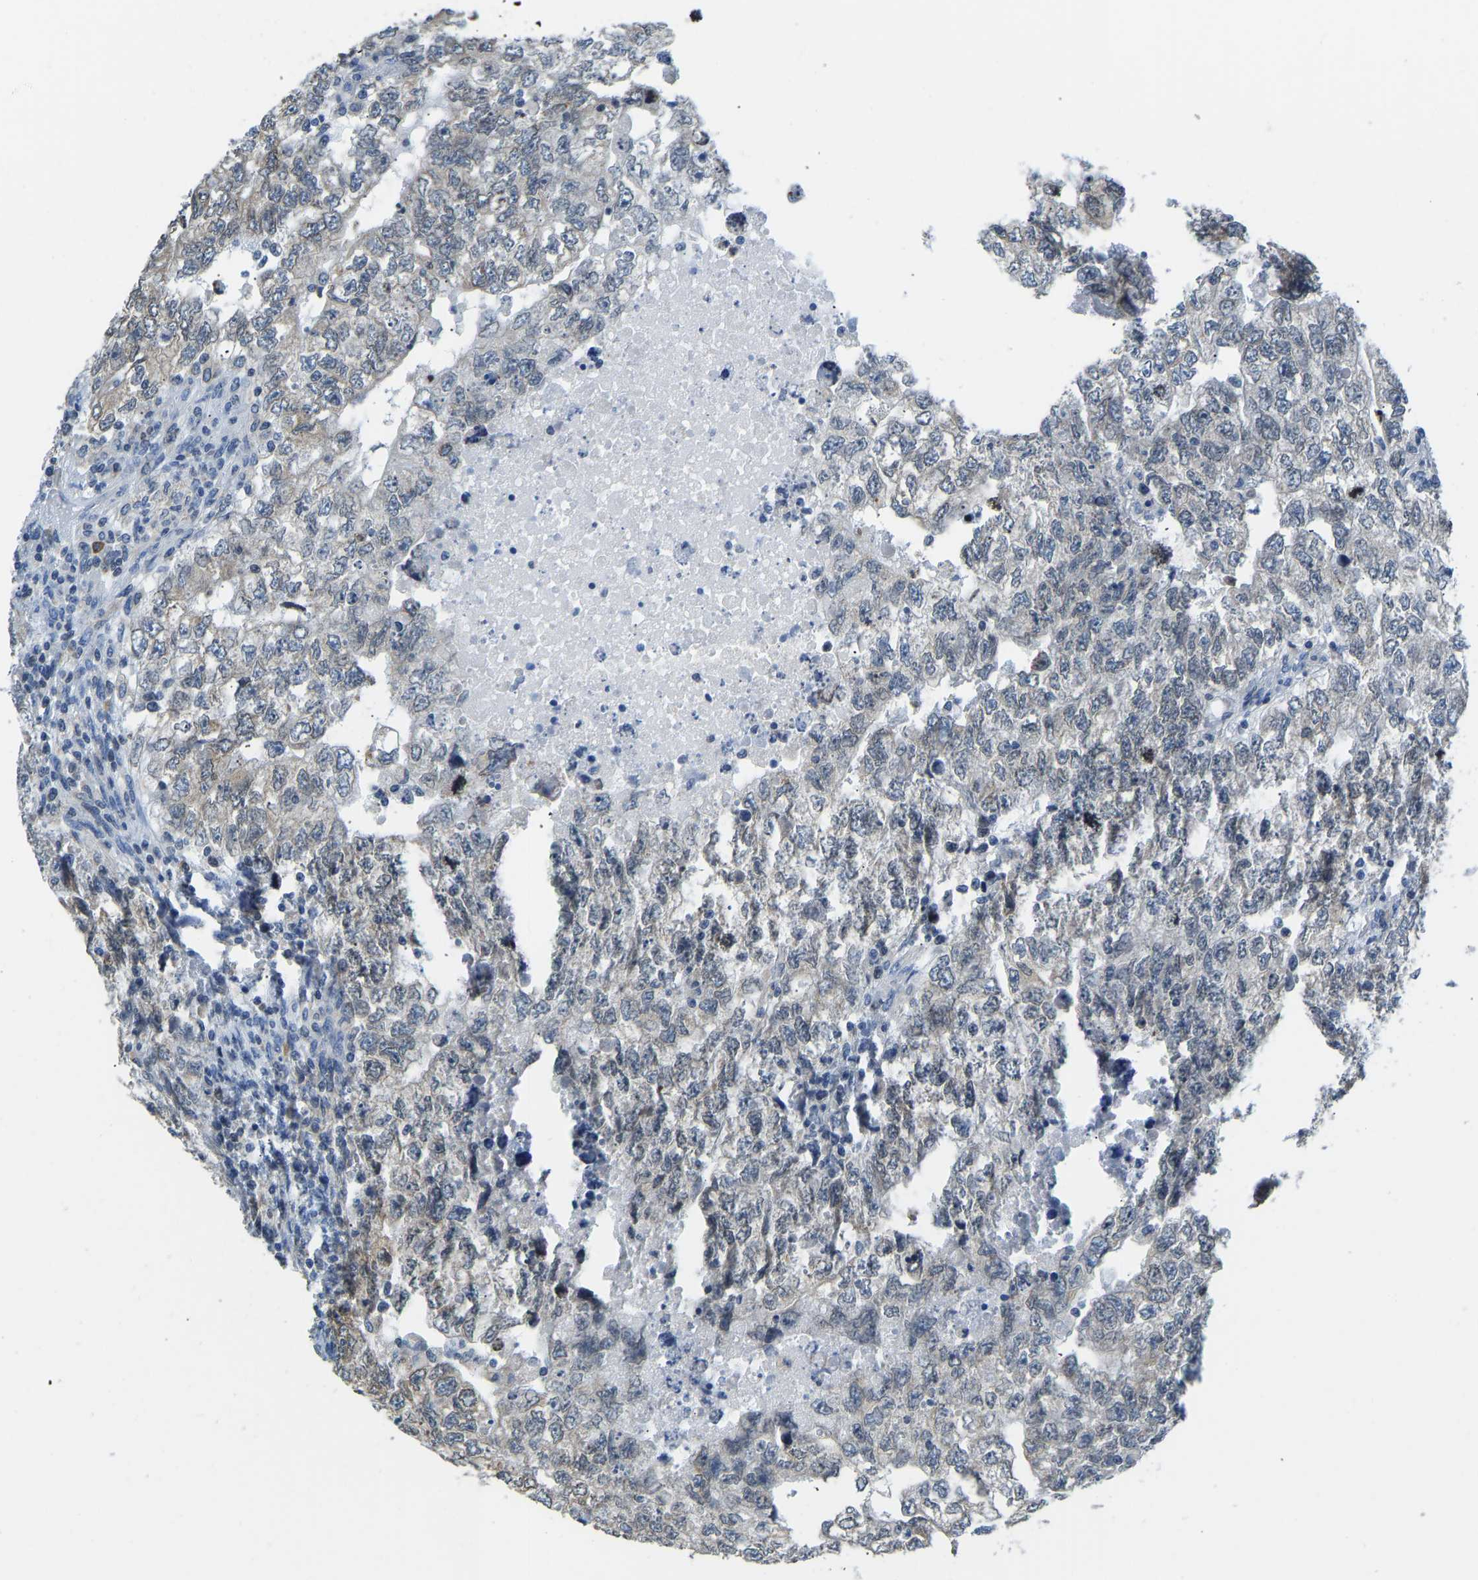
{"staining": {"intensity": "weak", "quantity": "<25%", "location": "cytoplasmic/membranous"}, "tissue": "testis cancer", "cell_type": "Tumor cells", "image_type": "cancer", "snomed": [{"axis": "morphology", "description": "Carcinoma, Embryonal, NOS"}, {"axis": "topography", "description": "Testis"}], "caption": "Human testis embryonal carcinoma stained for a protein using immunohistochemistry (IHC) displays no positivity in tumor cells.", "gene": "VRK1", "patient": {"sex": "male", "age": 36}}